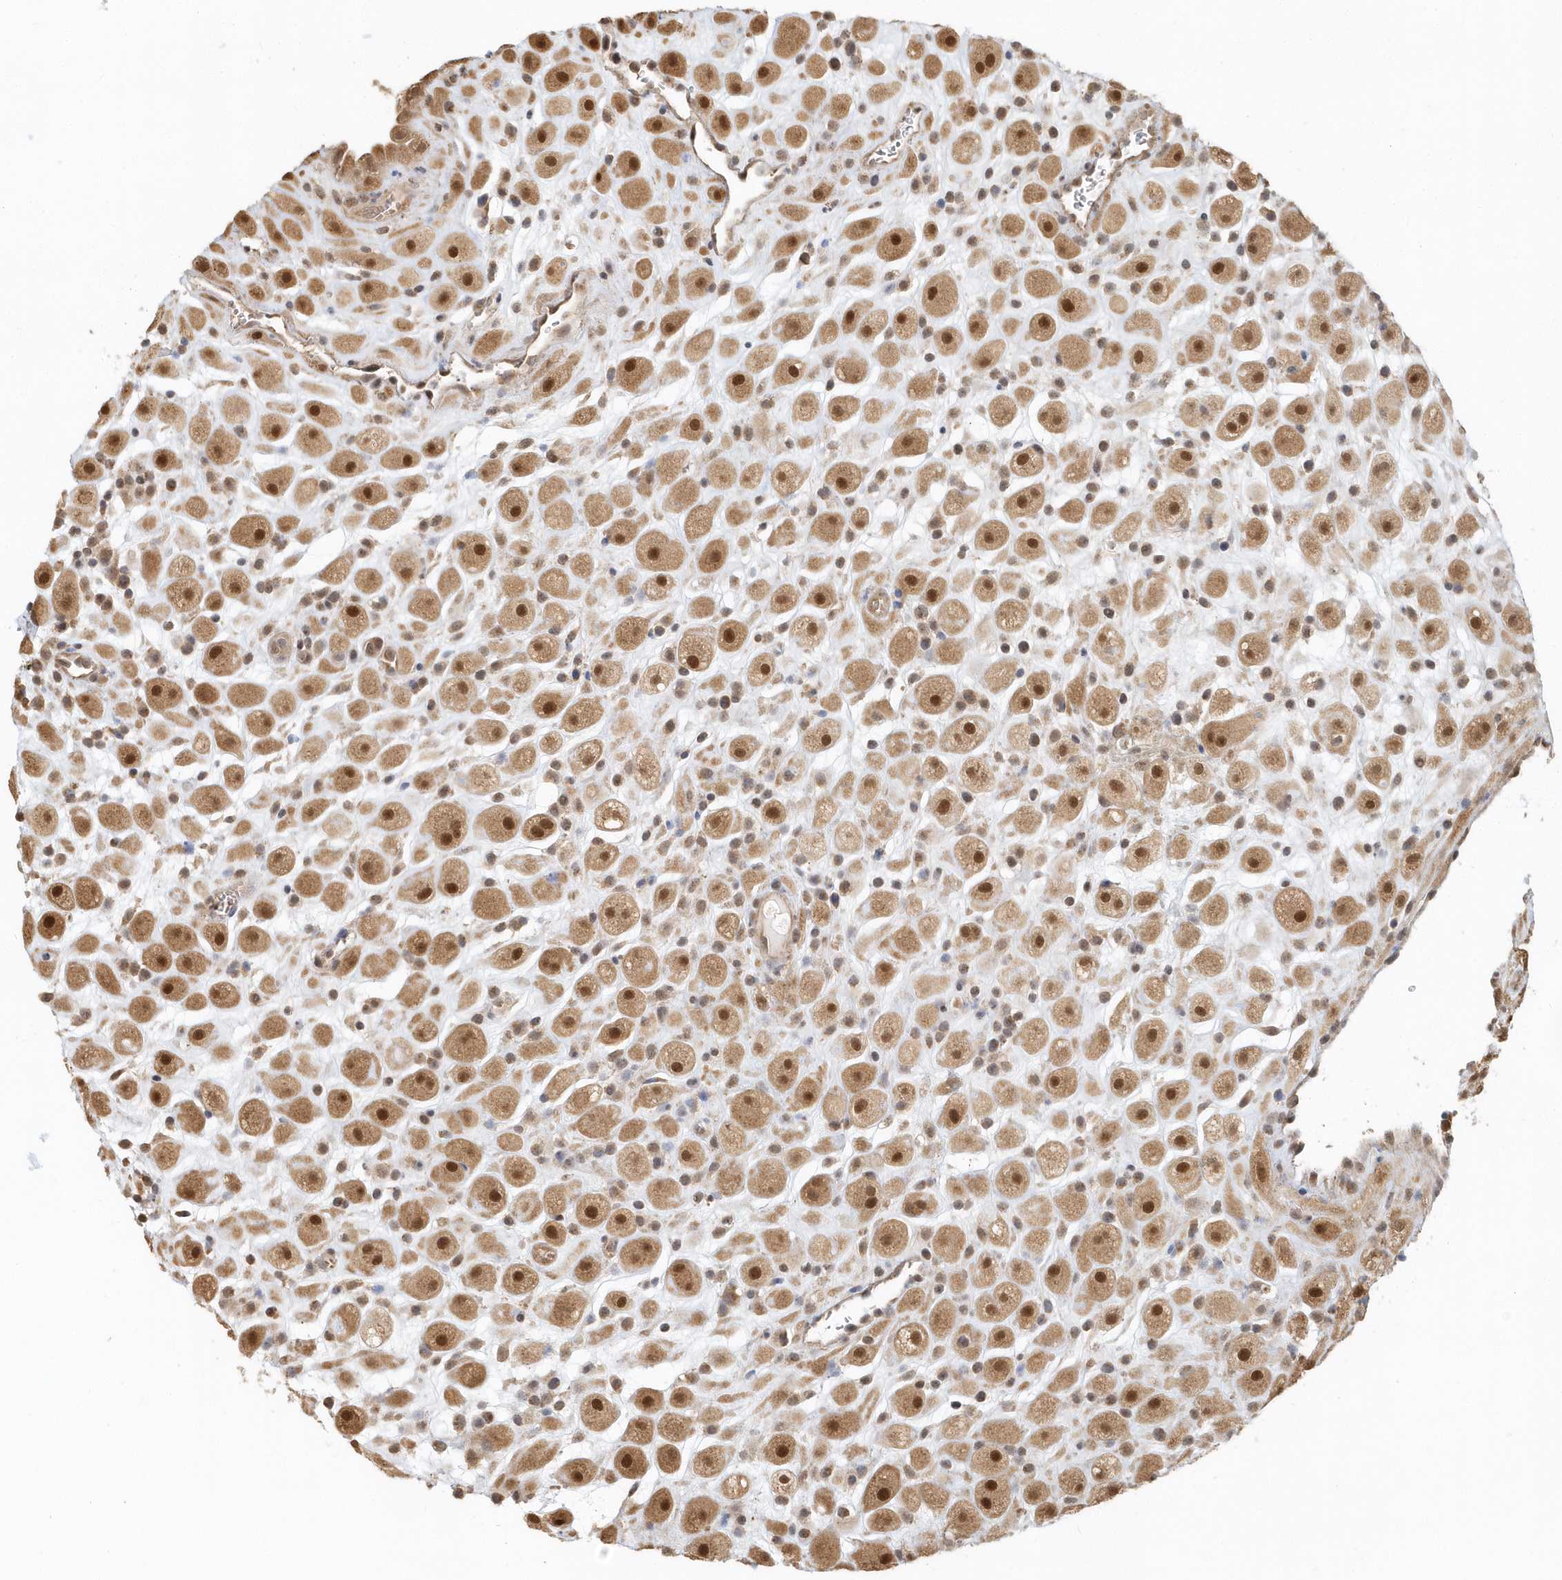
{"staining": {"intensity": "strong", "quantity": ">75%", "location": "nuclear"}, "tissue": "placenta", "cell_type": "Decidual cells", "image_type": "normal", "snomed": [{"axis": "morphology", "description": "Normal tissue, NOS"}, {"axis": "topography", "description": "Placenta"}], "caption": "About >75% of decidual cells in benign human placenta display strong nuclear protein staining as visualized by brown immunohistochemical staining.", "gene": "PSMD6", "patient": {"sex": "female", "age": 35}}